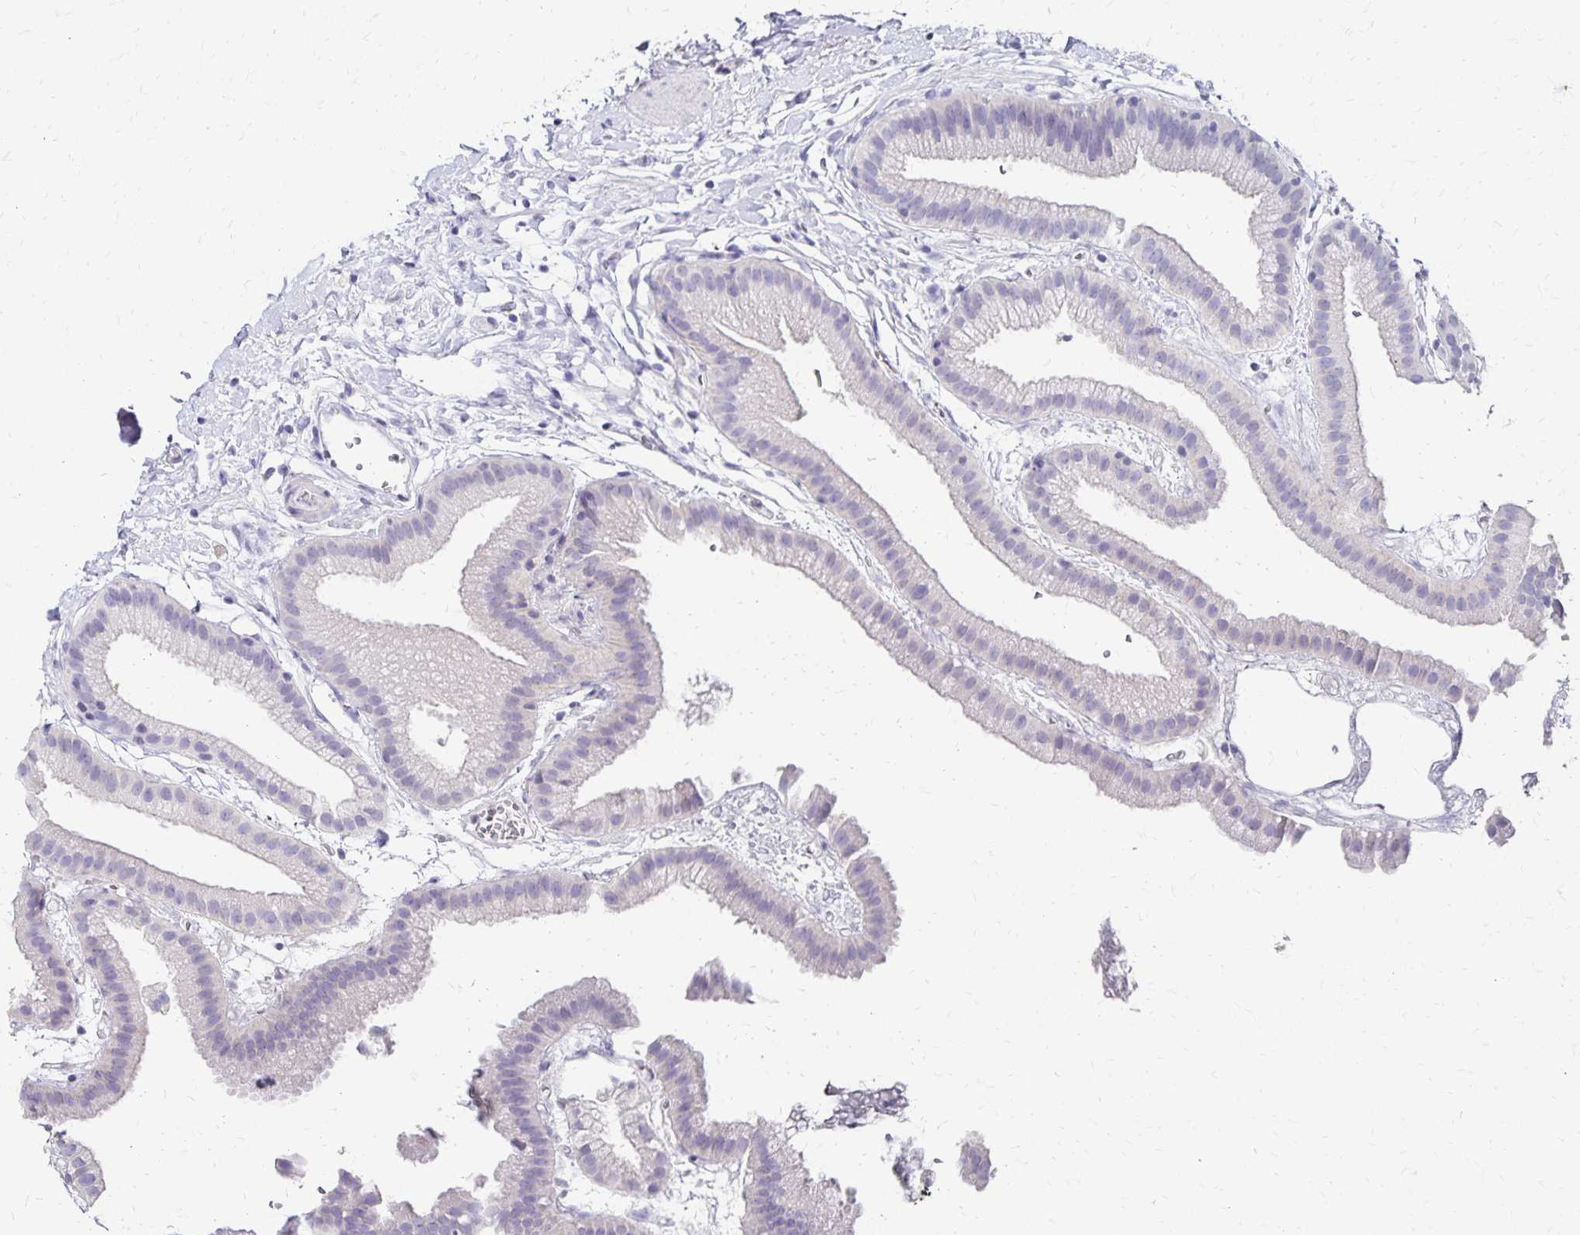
{"staining": {"intensity": "negative", "quantity": "none", "location": "none"}, "tissue": "gallbladder", "cell_type": "Glandular cells", "image_type": "normal", "snomed": [{"axis": "morphology", "description": "Normal tissue, NOS"}, {"axis": "topography", "description": "Gallbladder"}], "caption": "An image of gallbladder stained for a protein shows no brown staining in glandular cells. (DAB IHC with hematoxylin counter stain).", "gene": "DYNLT4", "patient": {"sex": "female", "age": 63}}